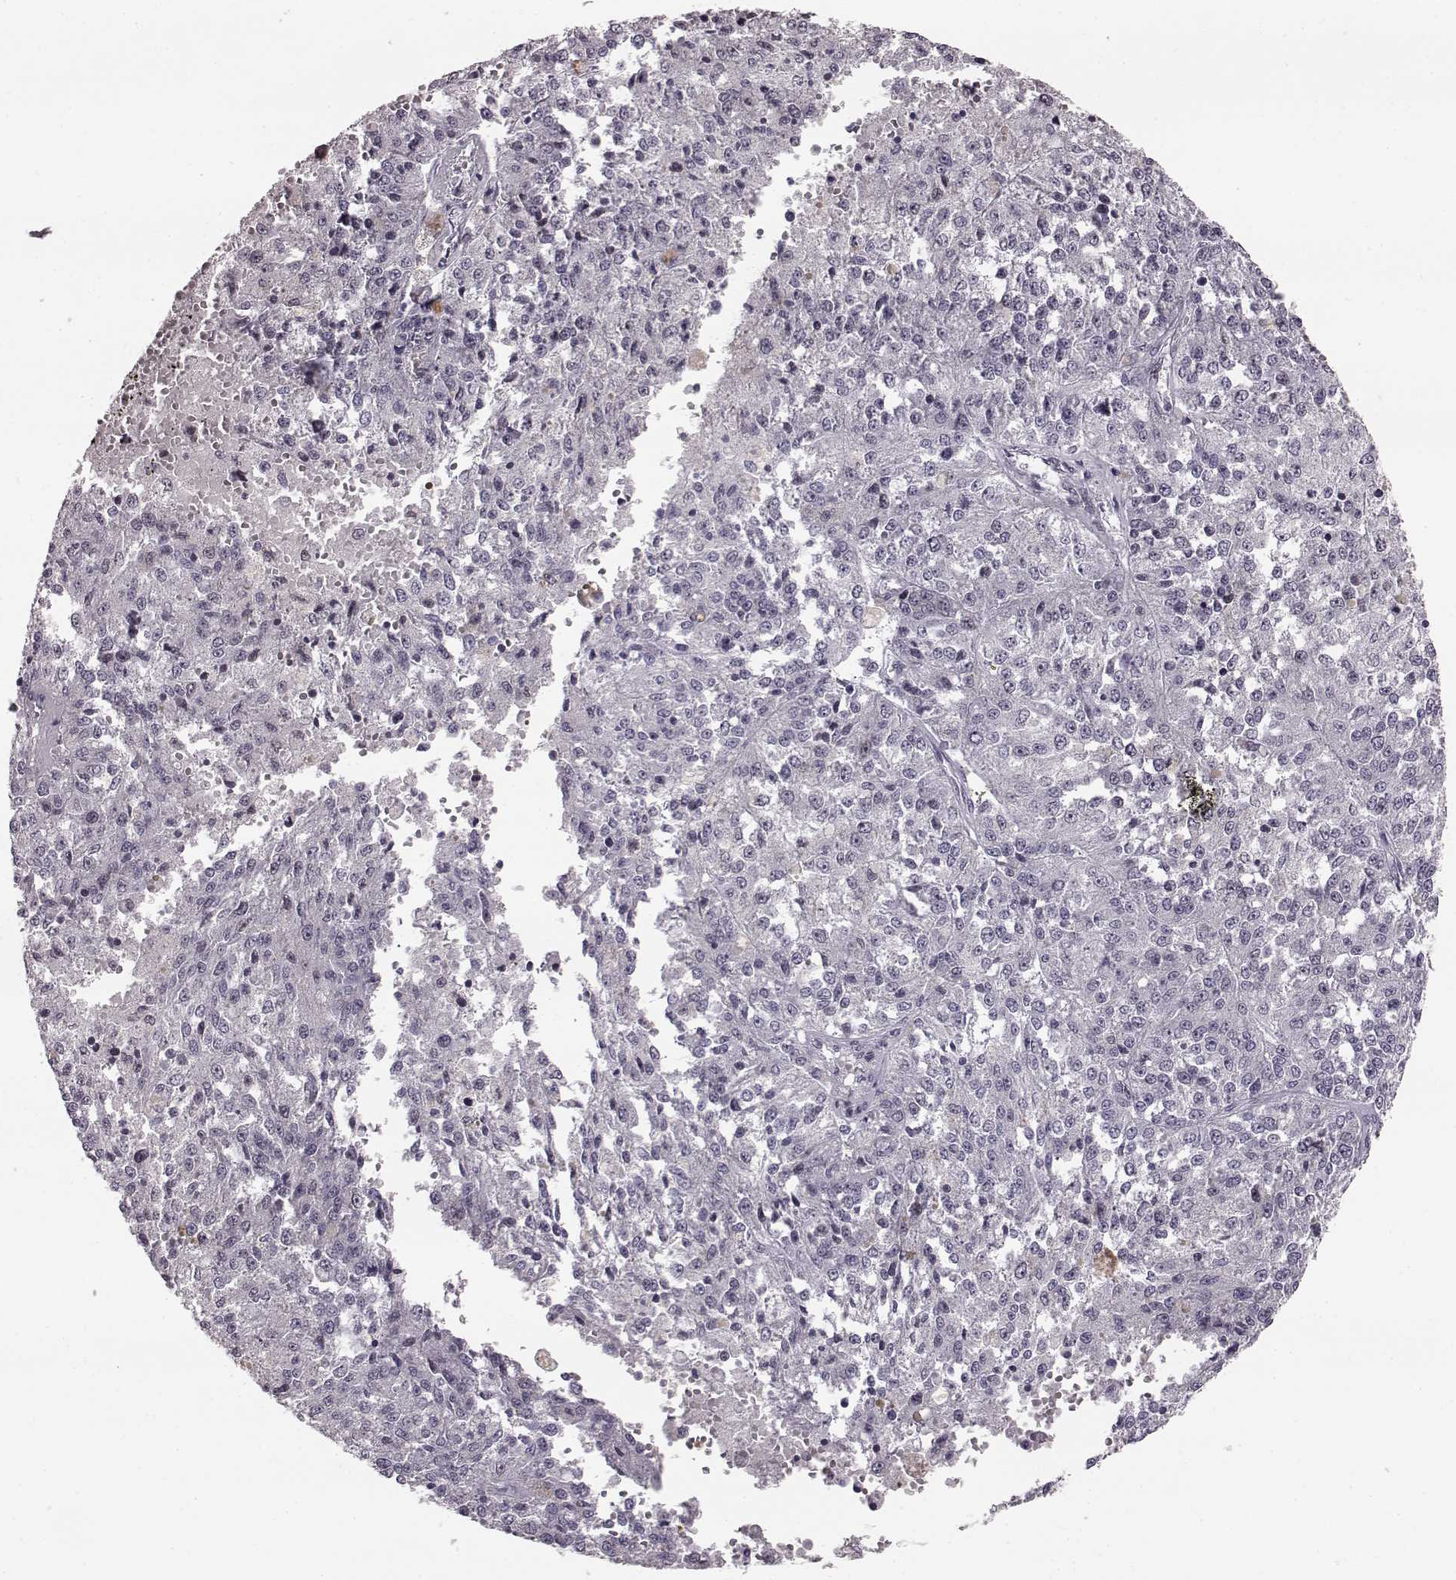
{"staining": {"intensity": "negative", "quantity": "none", "location": "none"}, "tissue": "melanoma", "cell_type": "Tumor cells", "image_type": "cancer", "snomed": [{"axis": "morphology", "description": "Malignant melanoma, Metastatic site"}, {"axis": "topography", "description": "Lymph node"}], "caption": "Melanoma was stained to show a protein in brown. There is no significant positivity in tumor cells.", "gene": "TCHHL1", "patient": {"sex": "female", "age": 64}}